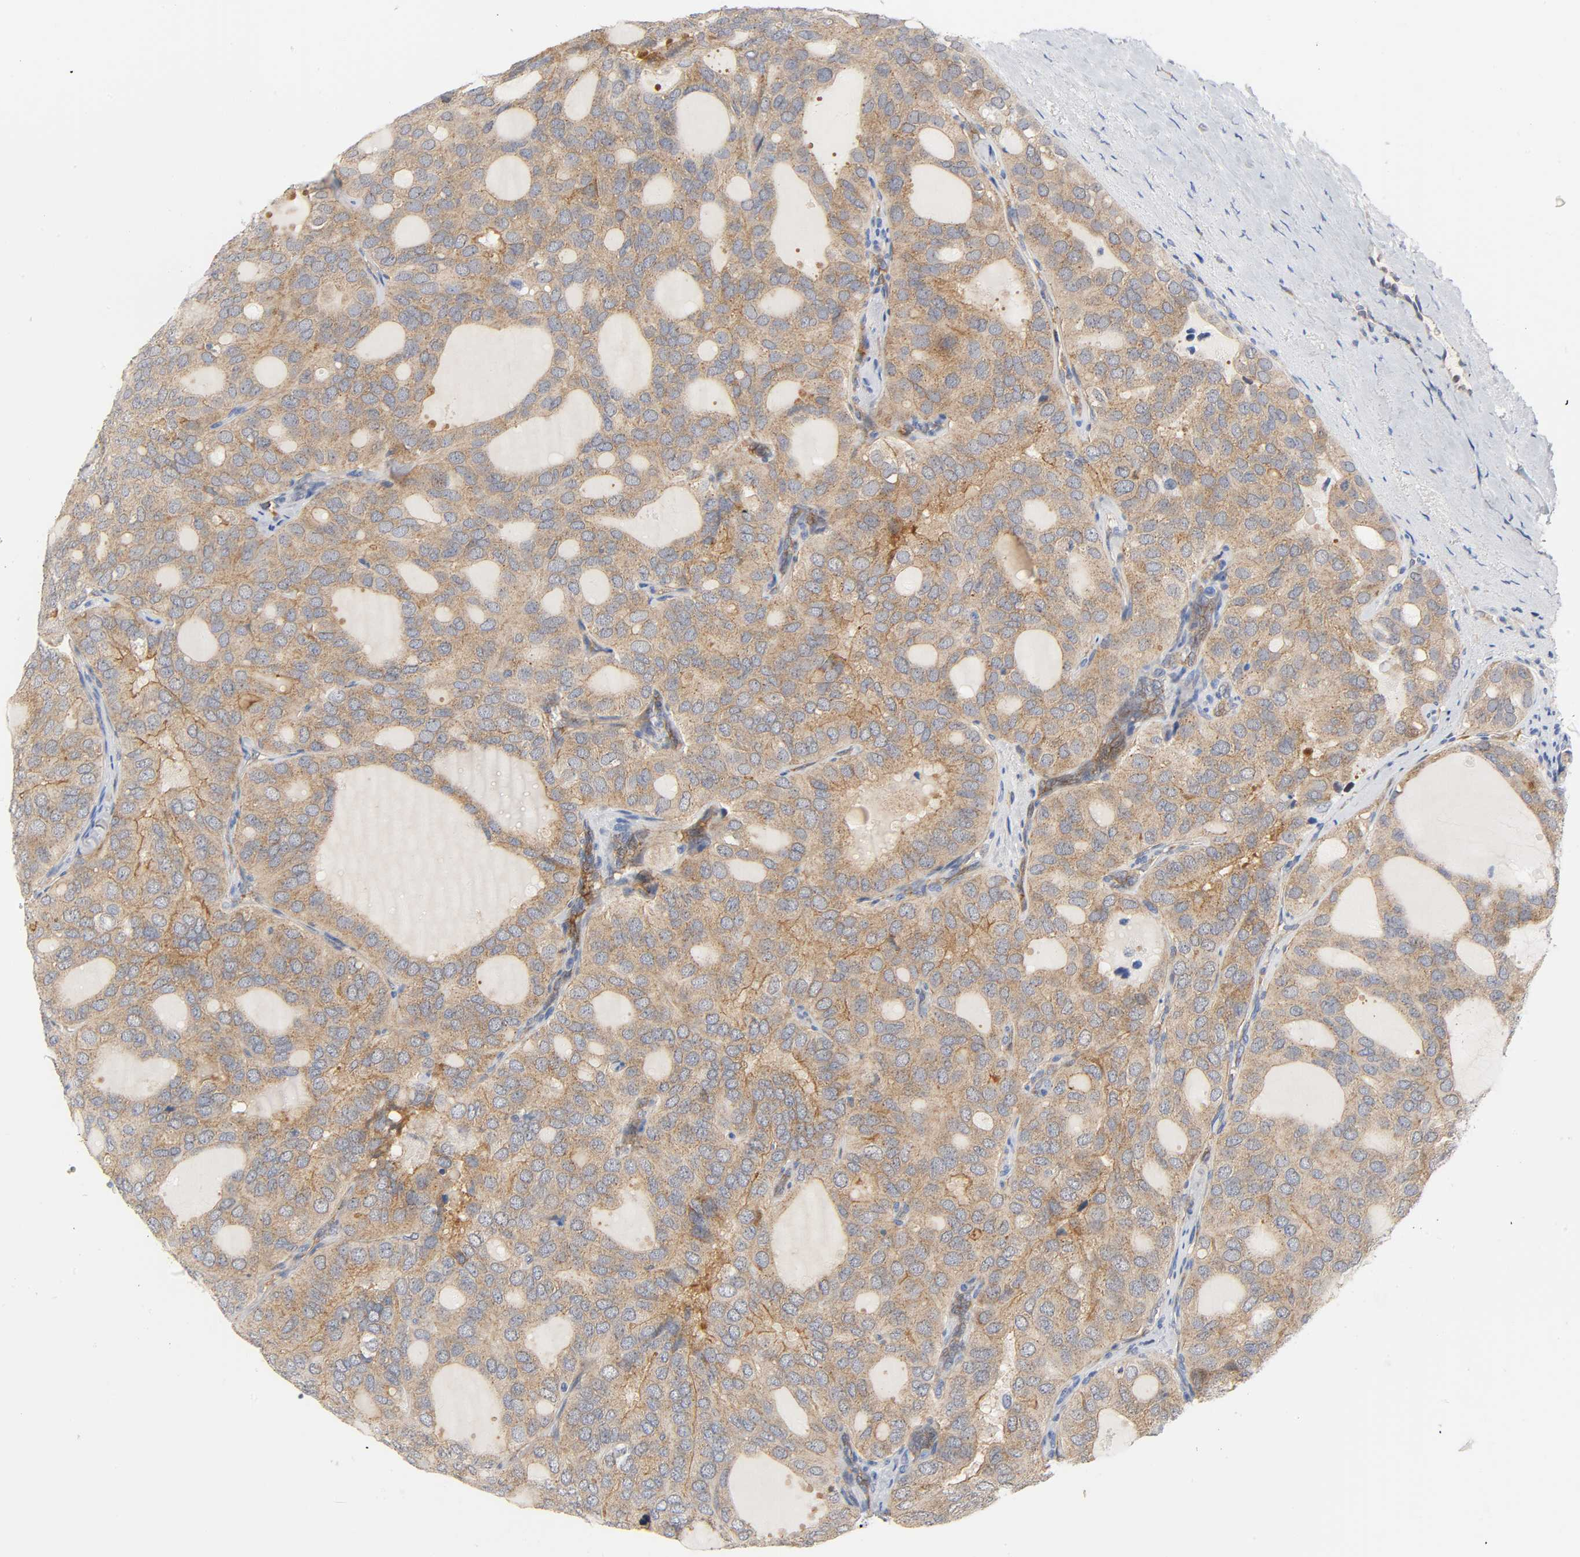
{"staining": {"intensity": "weak", "quantity": ">75%", "location": "cytoplasmic/membranous"}, "tissue": "thyroid cancer", "cell_type": "Tumor cells", "image_type": "cancer", "snomed": [{"axis": "morphology", "description": "Follicular adenoma carcinoma, NOS"}, {"axis": "topography", "description": "Thyroid gland"}], "caption": "Human thyroid follicular adenoma carcinoma stained with a protein marker shows weak staining in tumor cells.", "gene": "CD2AP", "patient": {"sex": "male", "age": 75}}